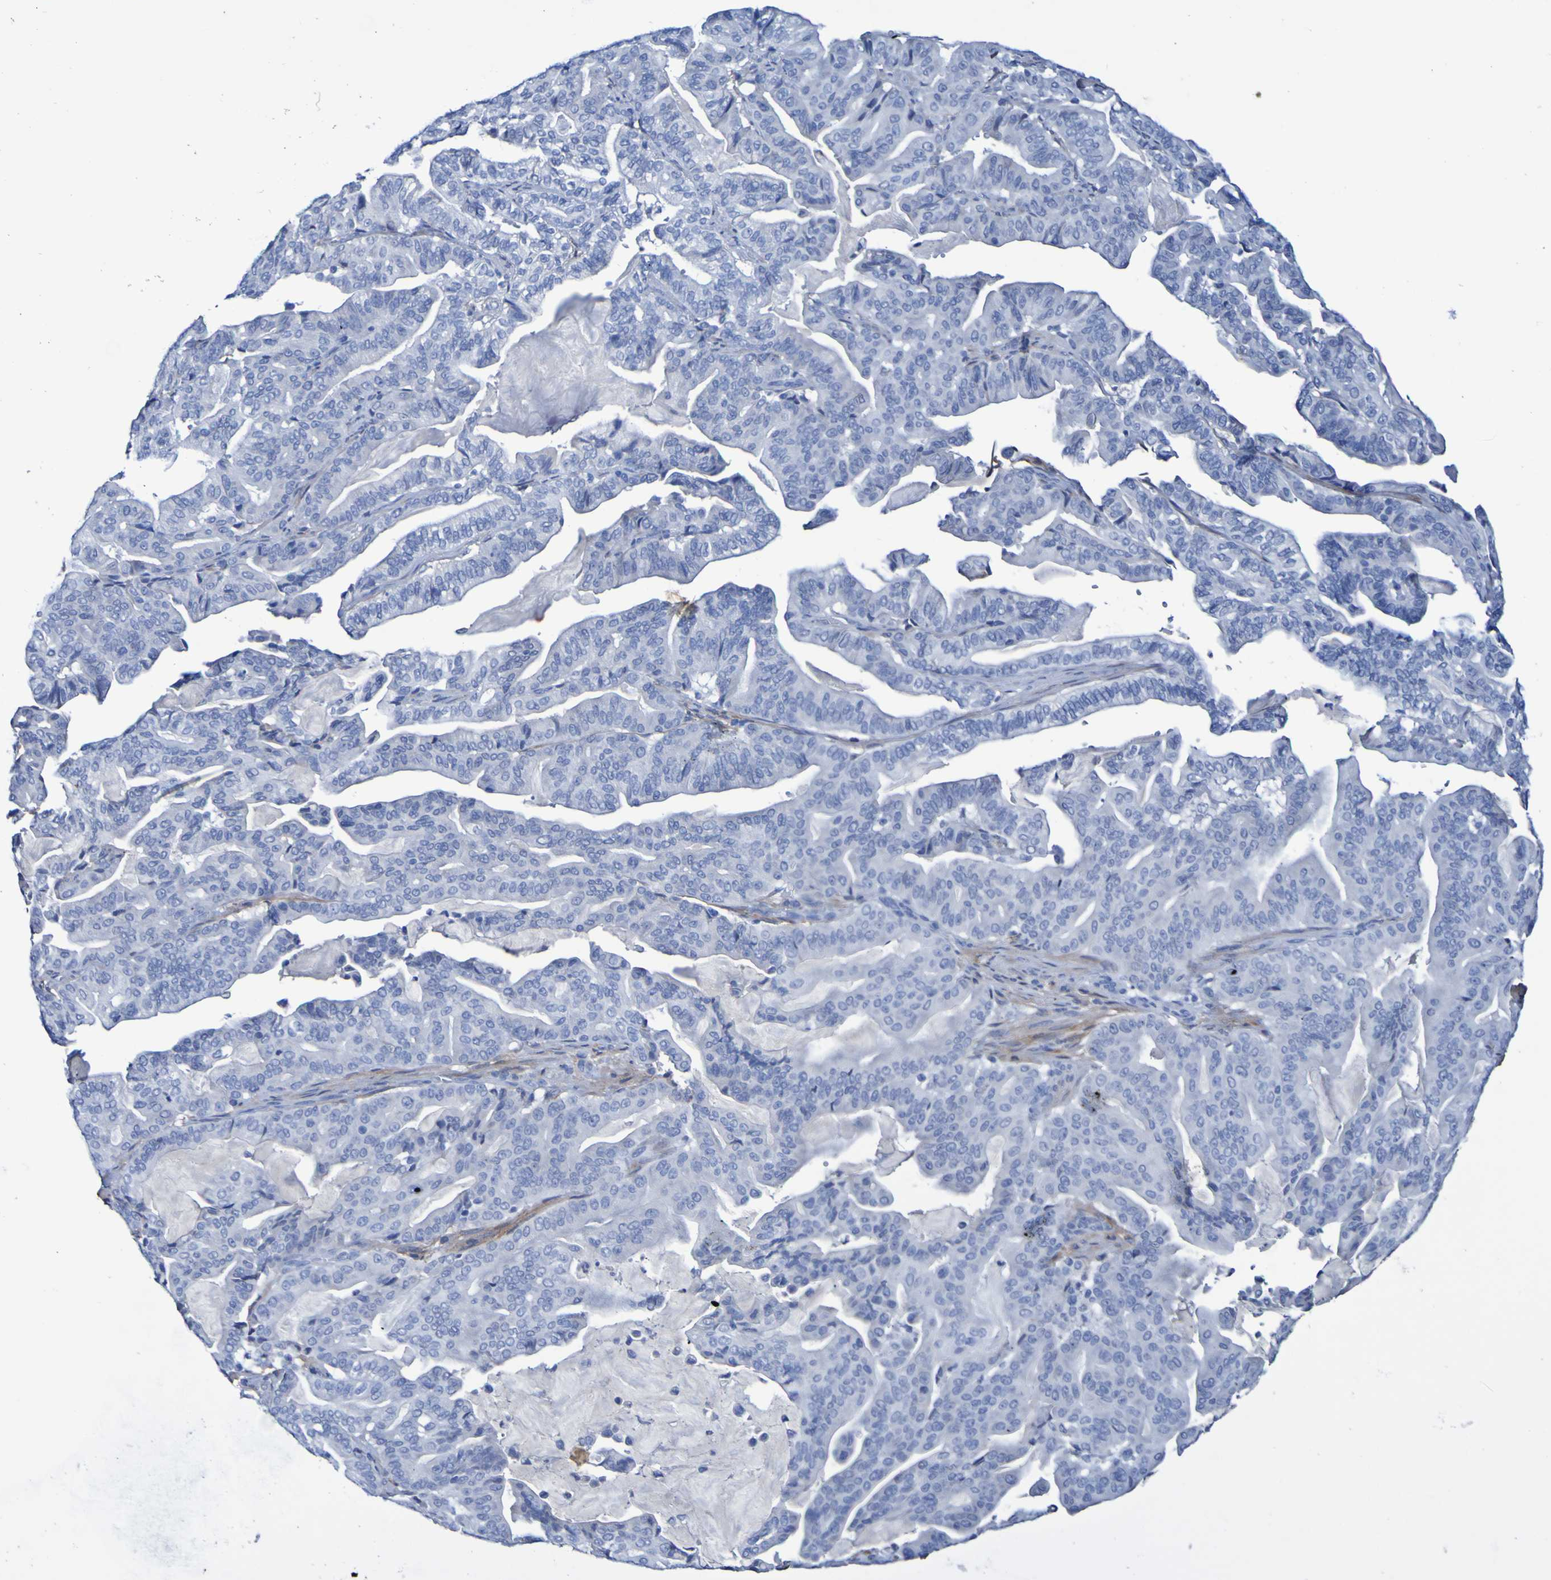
{"staining": {"intensity": "negative", "quantity": "none", "location": "none"}, "tissue": "pancreatic cancer", "cell_type": "Tumor cells", "image_type": "cancer", "snomed": [{"axis": "morphology", "description": "Adenocarcinoma, NOS"}, {"axis": "topography", "description": "Pancreas"}], "caption": "There is no significant positivity in tumor cells of pancreatic cancer.", "gene": "SGCB", "patient": {"sex": "male", "age": 63}}